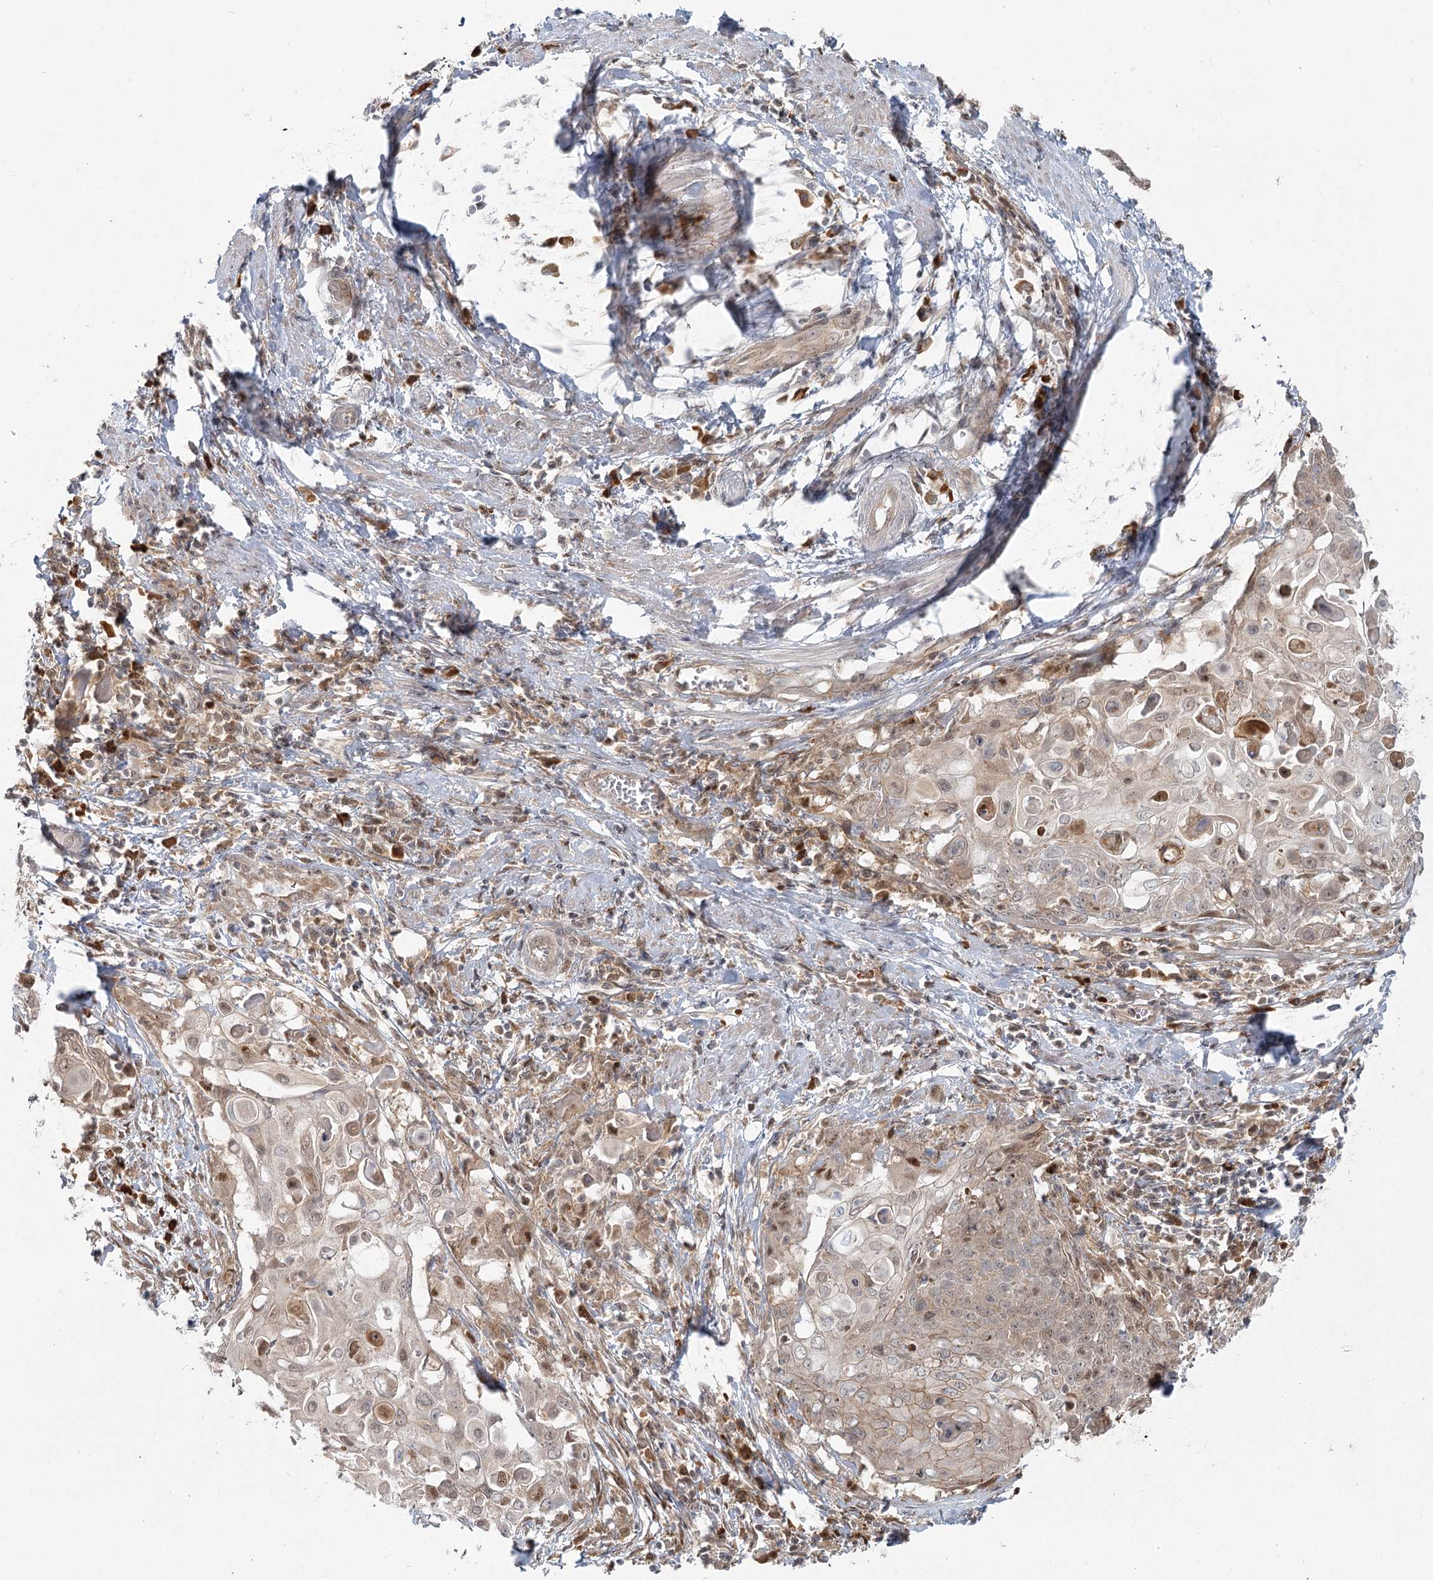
{"staining": {"intensity": "weak", "quantity": "<25%", "location": "cytoplasmic/membranous"}, "tissue": "cervical cancer", "cell_type": "Tumor cells", "image_type": "cancer", "snomed": [{"axis": "morphology", "description": "Squamous cell carcinoma, NOS"}, {"axis": "topography", "description": "Cervix"}], "caption": "Protein analysis of cervical cancer shows no significant positivity in tumor cells.", "gene": "THNSL1", "patient": {"sex": "female", "age": 39}}